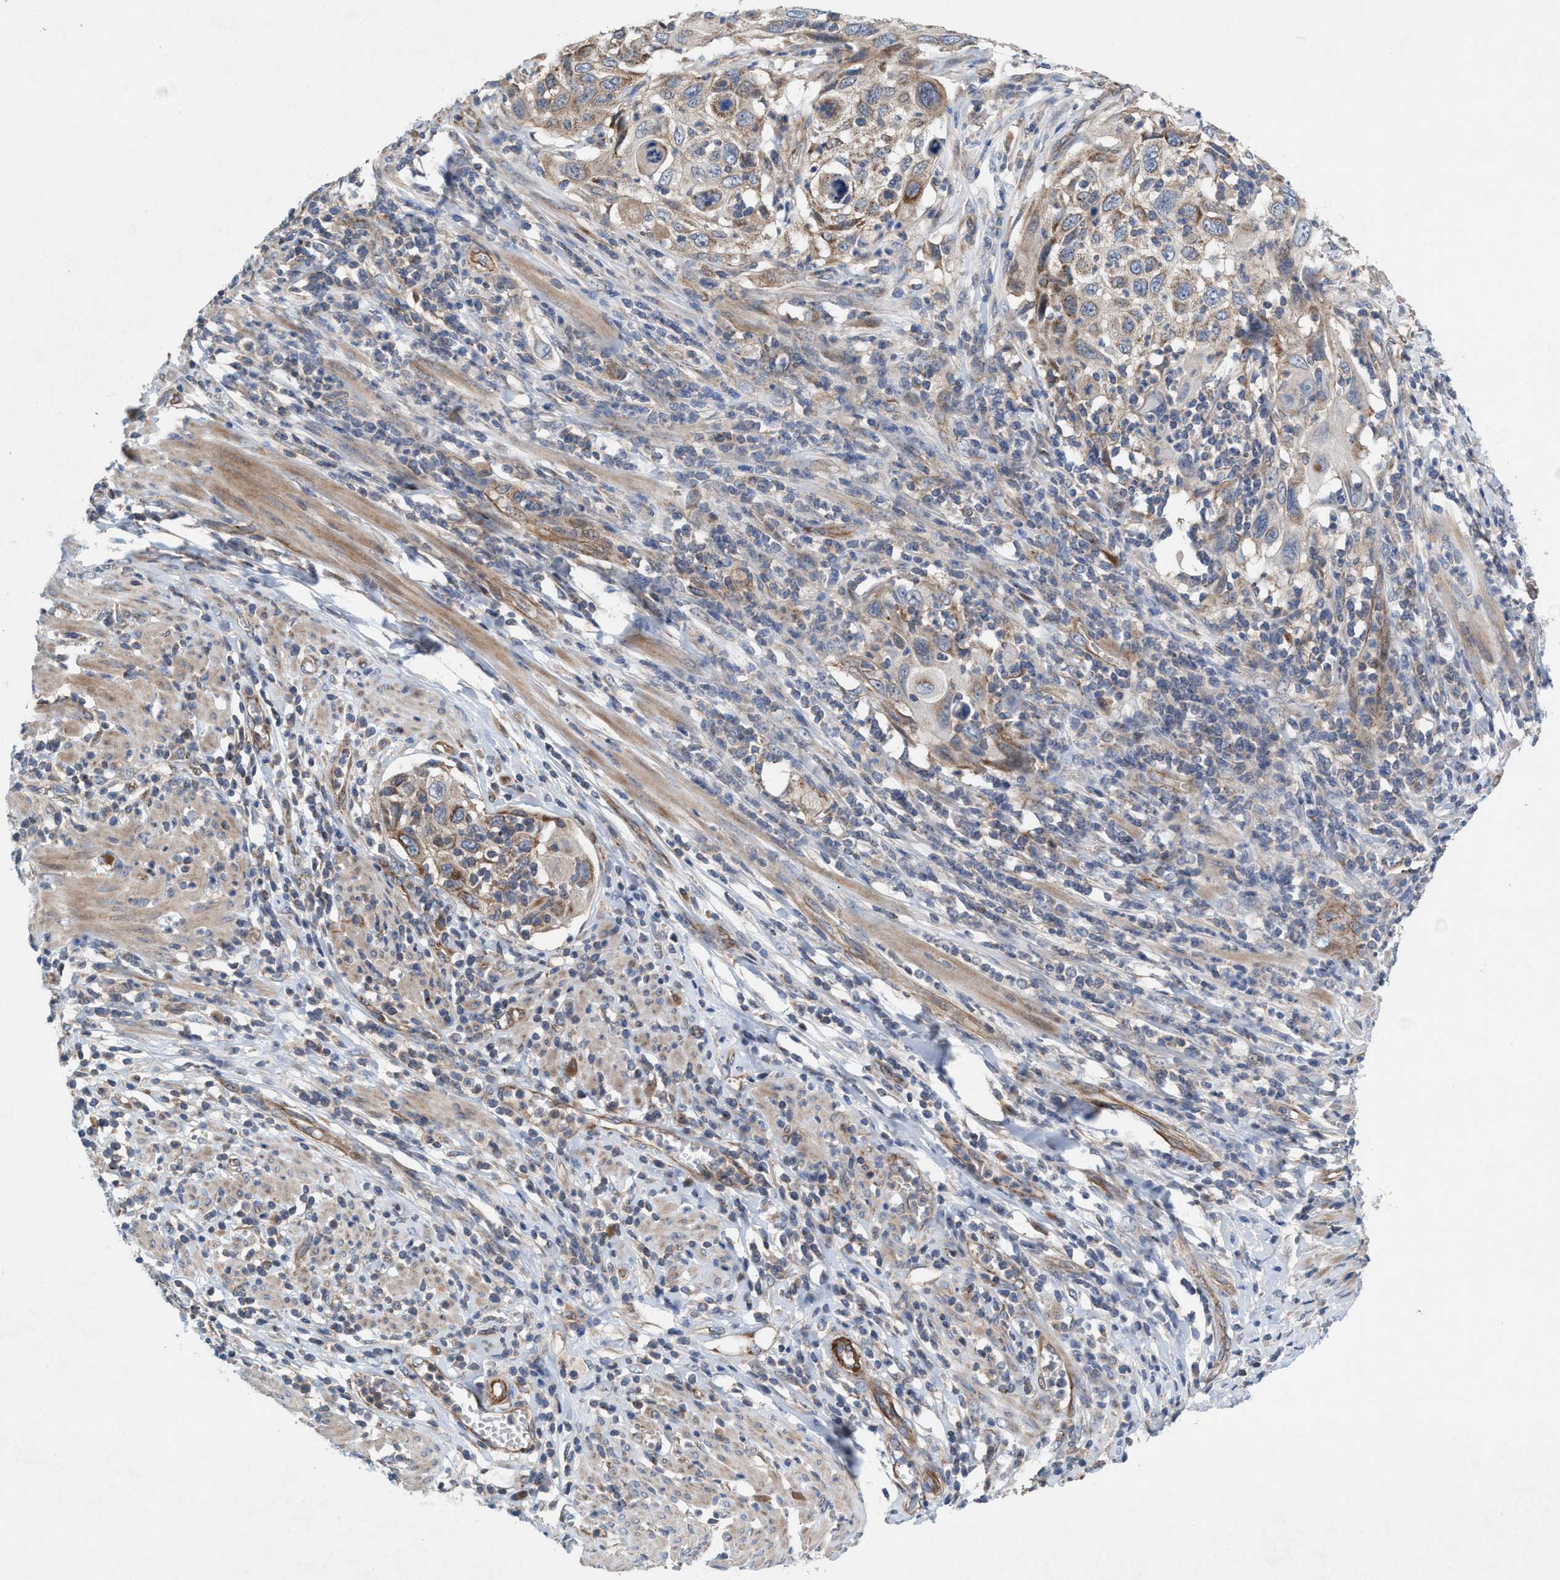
{"staining": {"intensity": "weak", "quantity": "25%-75%", "location": "cytoplasmic/membranous"}, "tissue": "cervical cancer", "cell_type": "Tumor cells", "image_type": "cancer", "snomed": [{"axis": "morphology", "description": "Squamous cell carcinoma, NOS"}, {"axis": "topography", "description": "Cervix"}], "caption": "An image showing weak cytoplasmic/membranous staining in about 25%-75% of tumor cells in cervical cancer, as visualized by brown immunohistochemical staining.", "gene": "MRM1", "patient": {"sex": "female", "age": 70}}